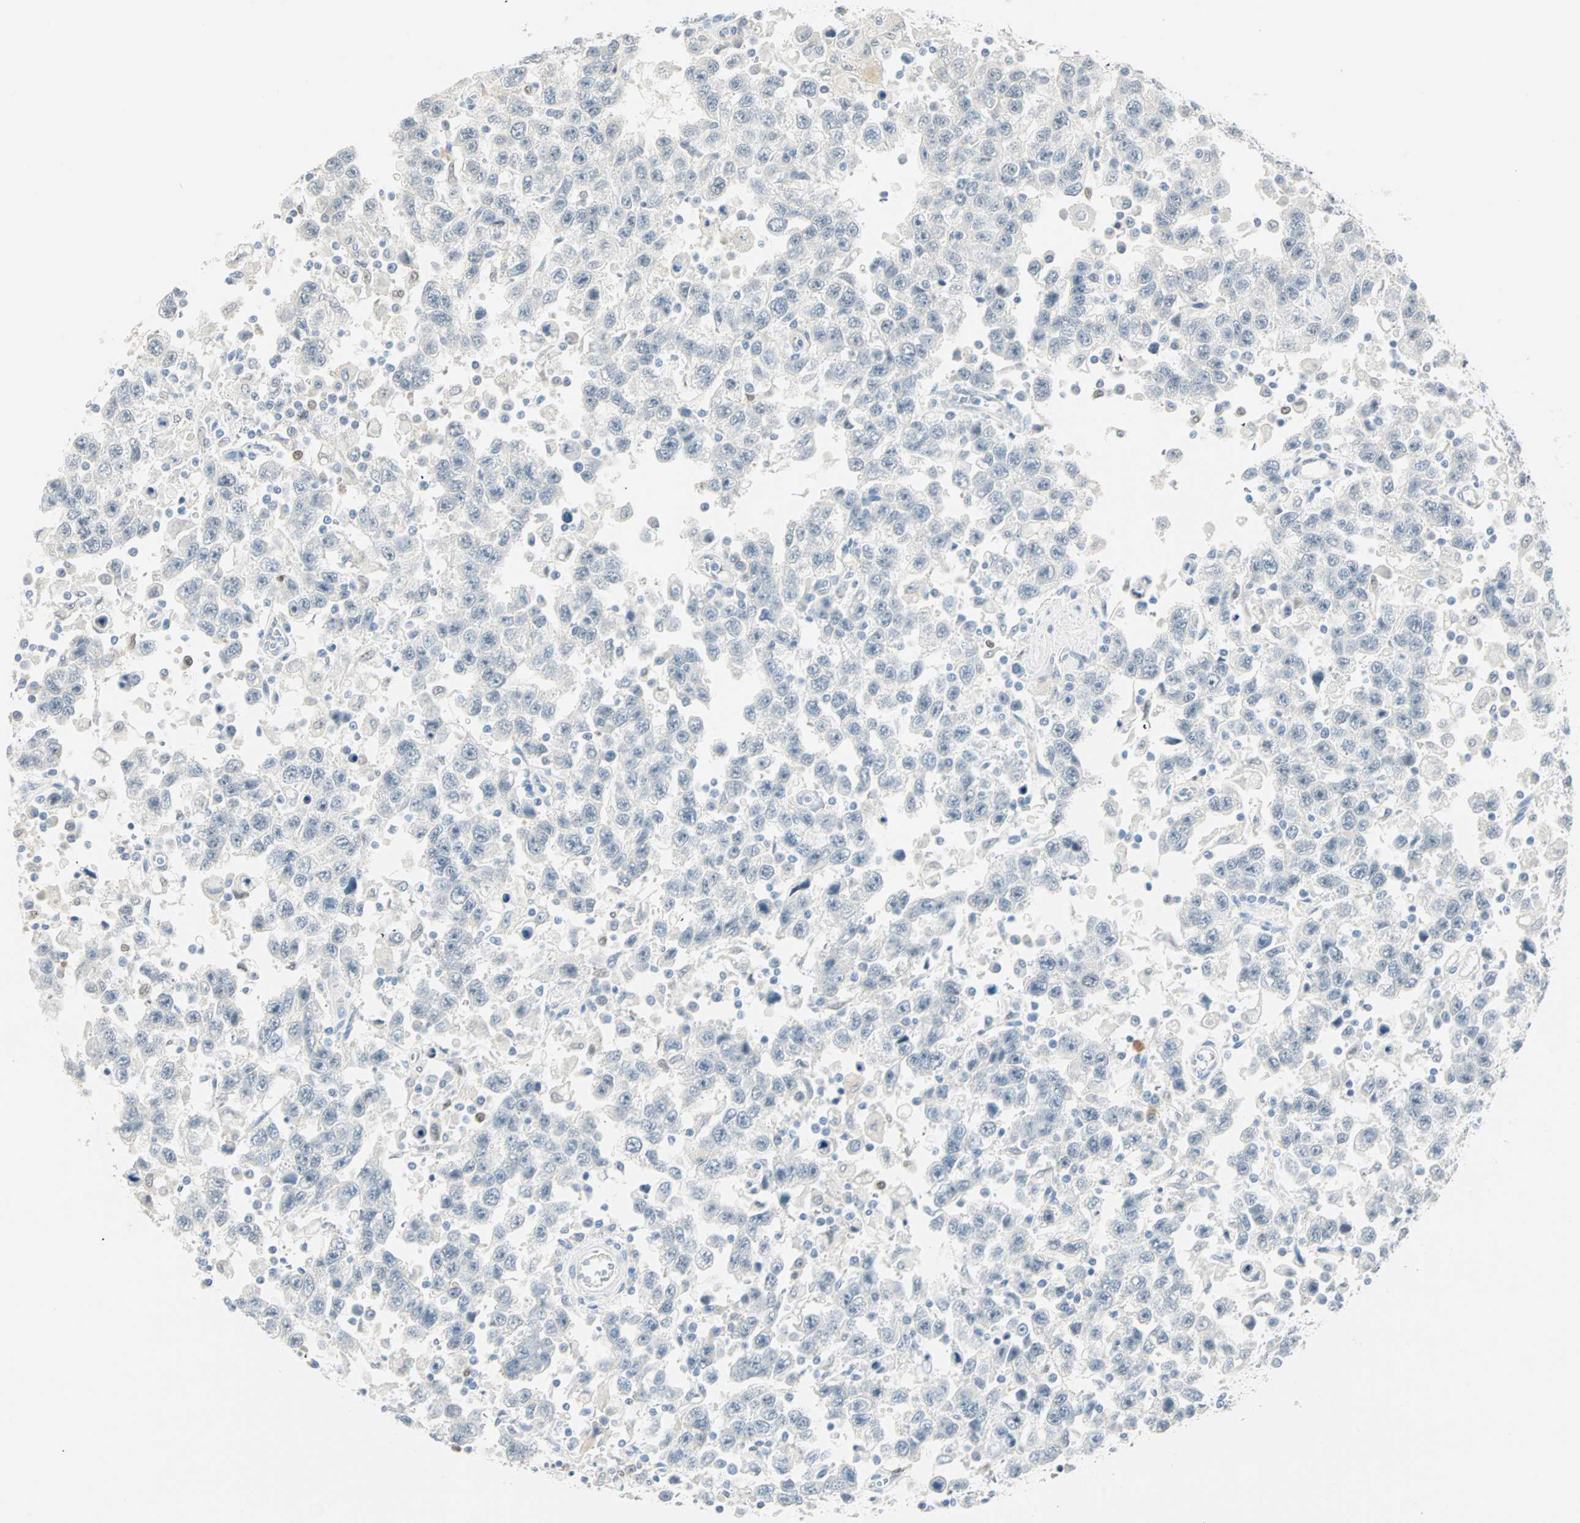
{"staining": {"intensity": "negative", "quantity": "none", "location": "none"}, "tissue": "testis cancer", "cell_type": "Tumor cells", "image_type": "cancer", "snomed": [{"axis": "morphology", "description": "Seminoma, NOS"}, {"axis": "topography", "description": "Testis"}], "caption": "Immunohistochemical staining of human testis seminoma exhibits no significant staining in tumor cells.", "gene": "MLLT10", "patient": {"sex": "male", "age": 41}}